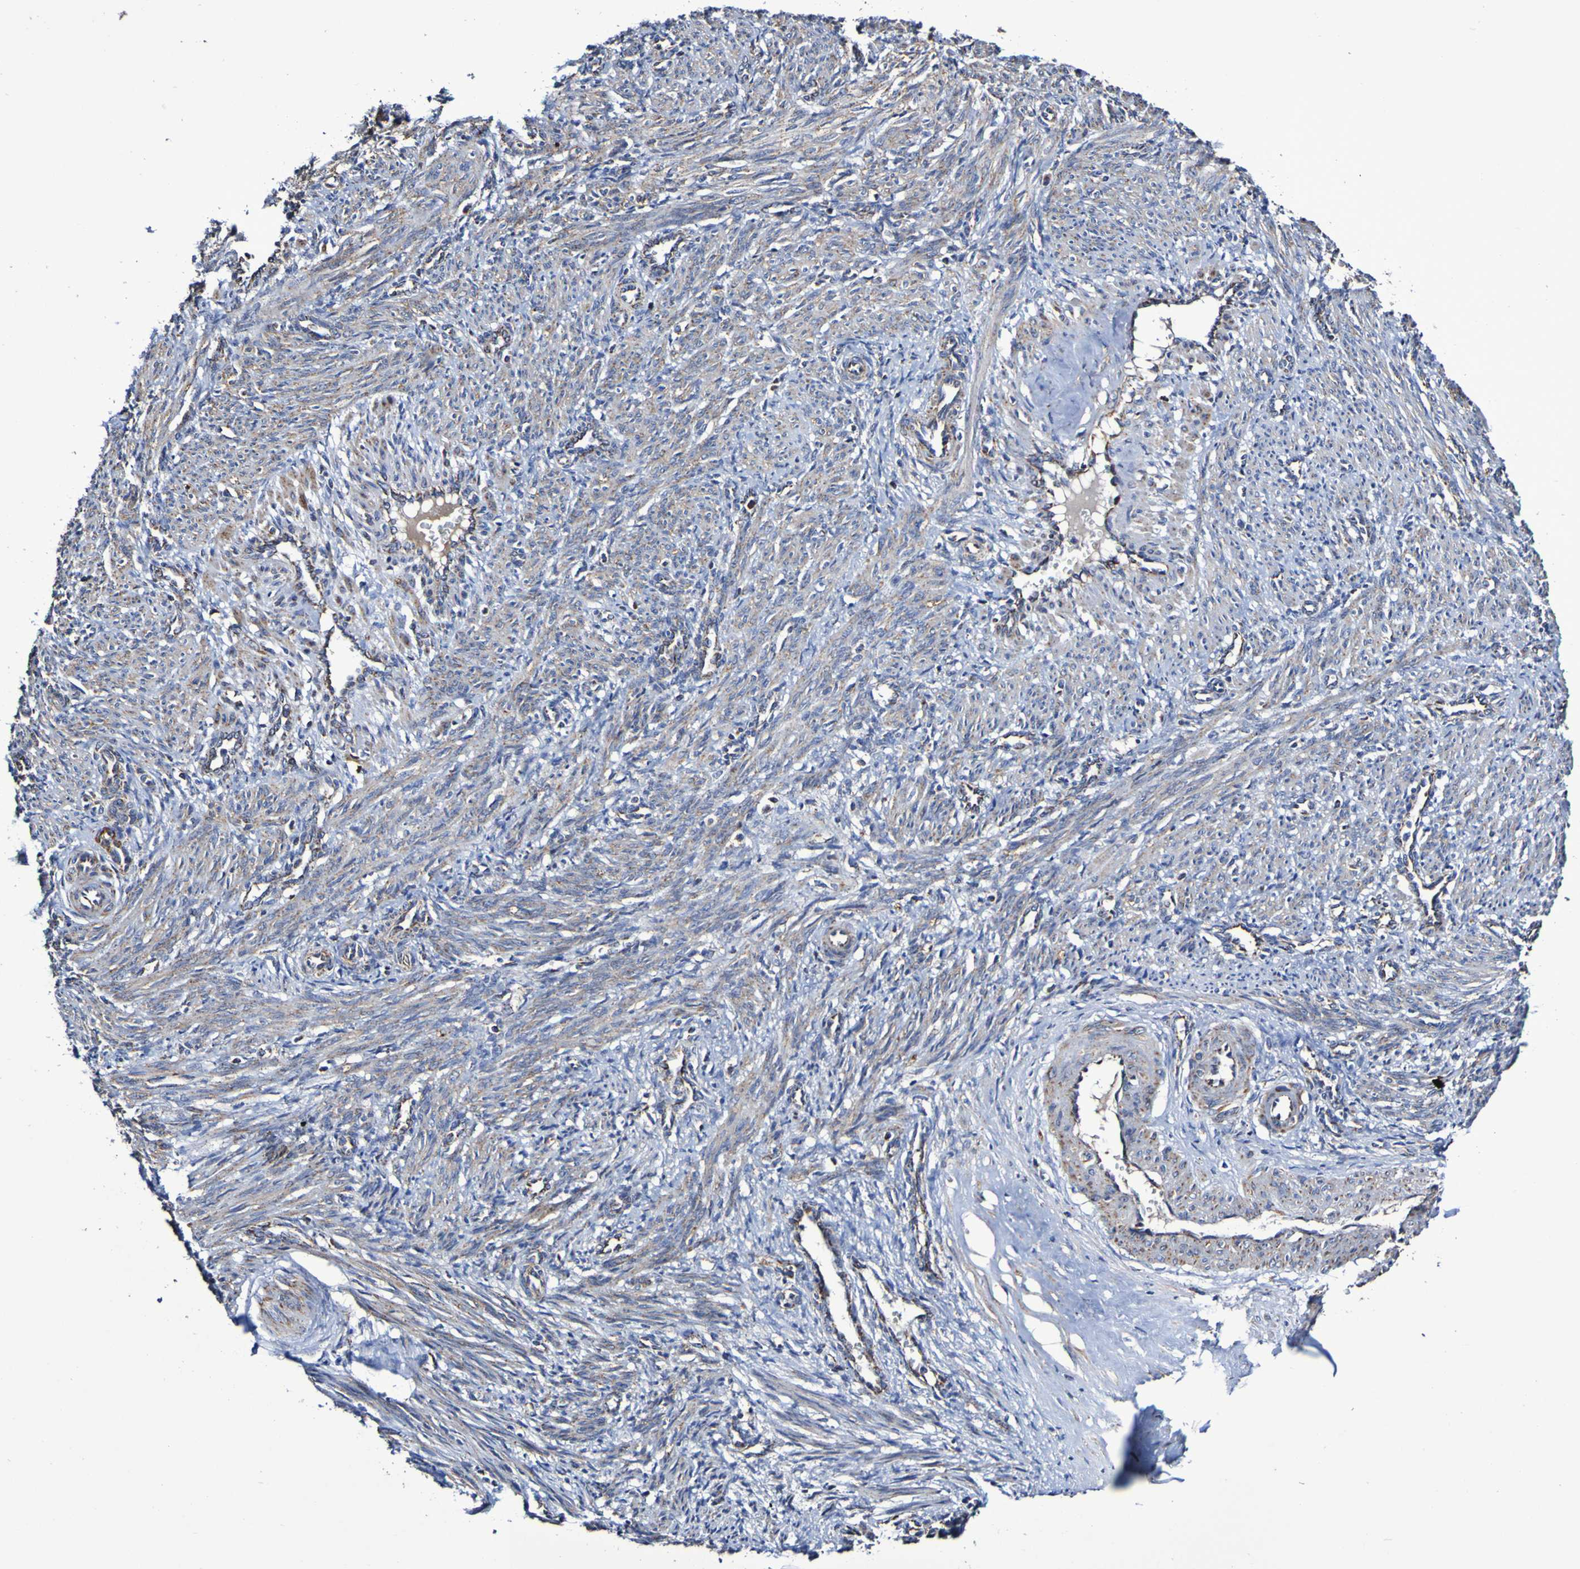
{"staining": {"intensity": "negative", "quantity": "none", "location": "none"}, "tissue": "smooth muscle", "cell_type": "Smooth muscle cells", "image_type": "normal", "snomed": [{"axis": "morphology", "description": "Normal tissue, NOS"}, {"axis": "topography", "description": "Endometrium"}], "caption": "There is no significant positivity in smooth muscle cells of smooth muscle. The staining is performed using DAB (3,3'-diaminobenzidine) brown chromogen with nuclei counter-stained in using hematoxylin.", "gene": "IL18R1", "patient": {"sex": "female", "age": 33}}